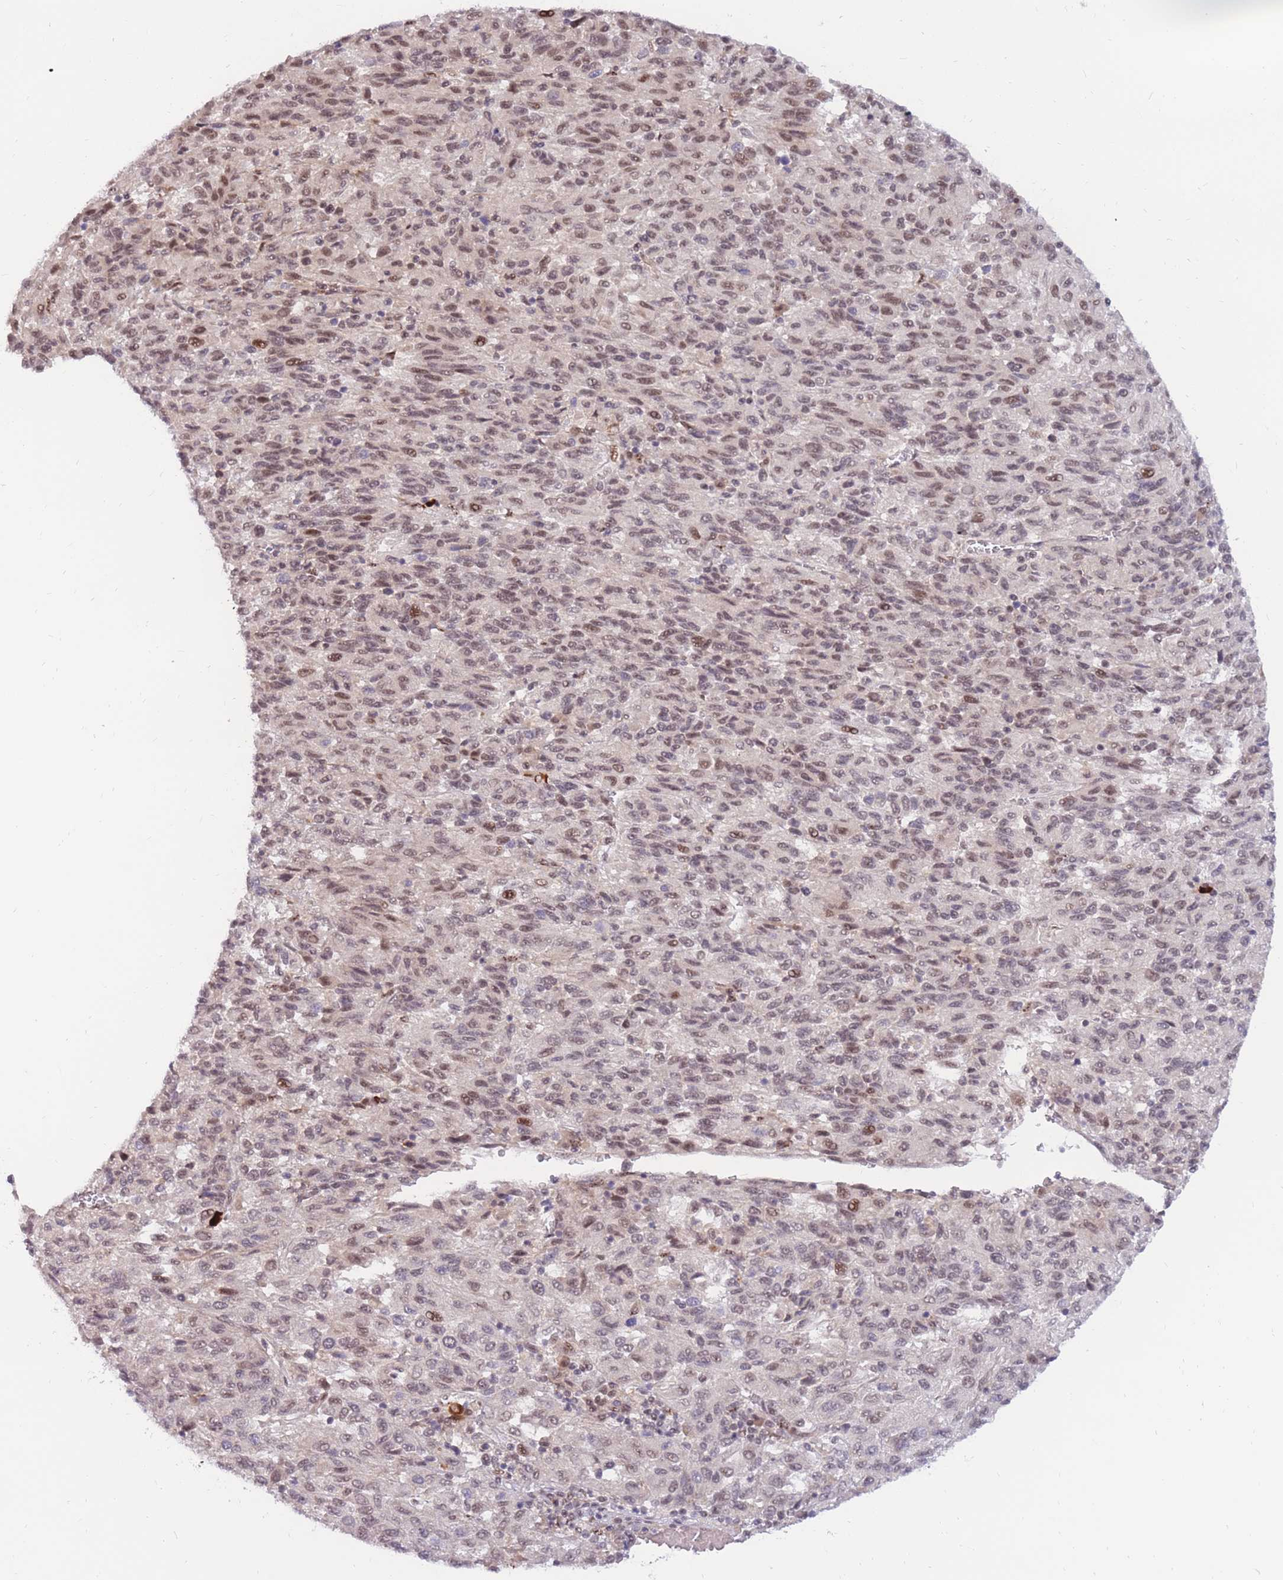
{"staining": {"intensity": "moderate", "quantity": ">75%", "location": "nuclear"}, "tissue": "melanoma", "cell_type": "Tumor cells", "image_type": "cancer", "snomed": [{"axis": "morphology", "description": "Malignant melanoma, Metastatic site"}, {"axis": "topography", "description": "Lung"}], "caption": "Human melanoma stained for a protein (brown) exhibits moderate nuclear positive positivity in about >75% of tumor cells.", "gene": "ERICH6B", "patient": {"sex": "male", "age": 64}}